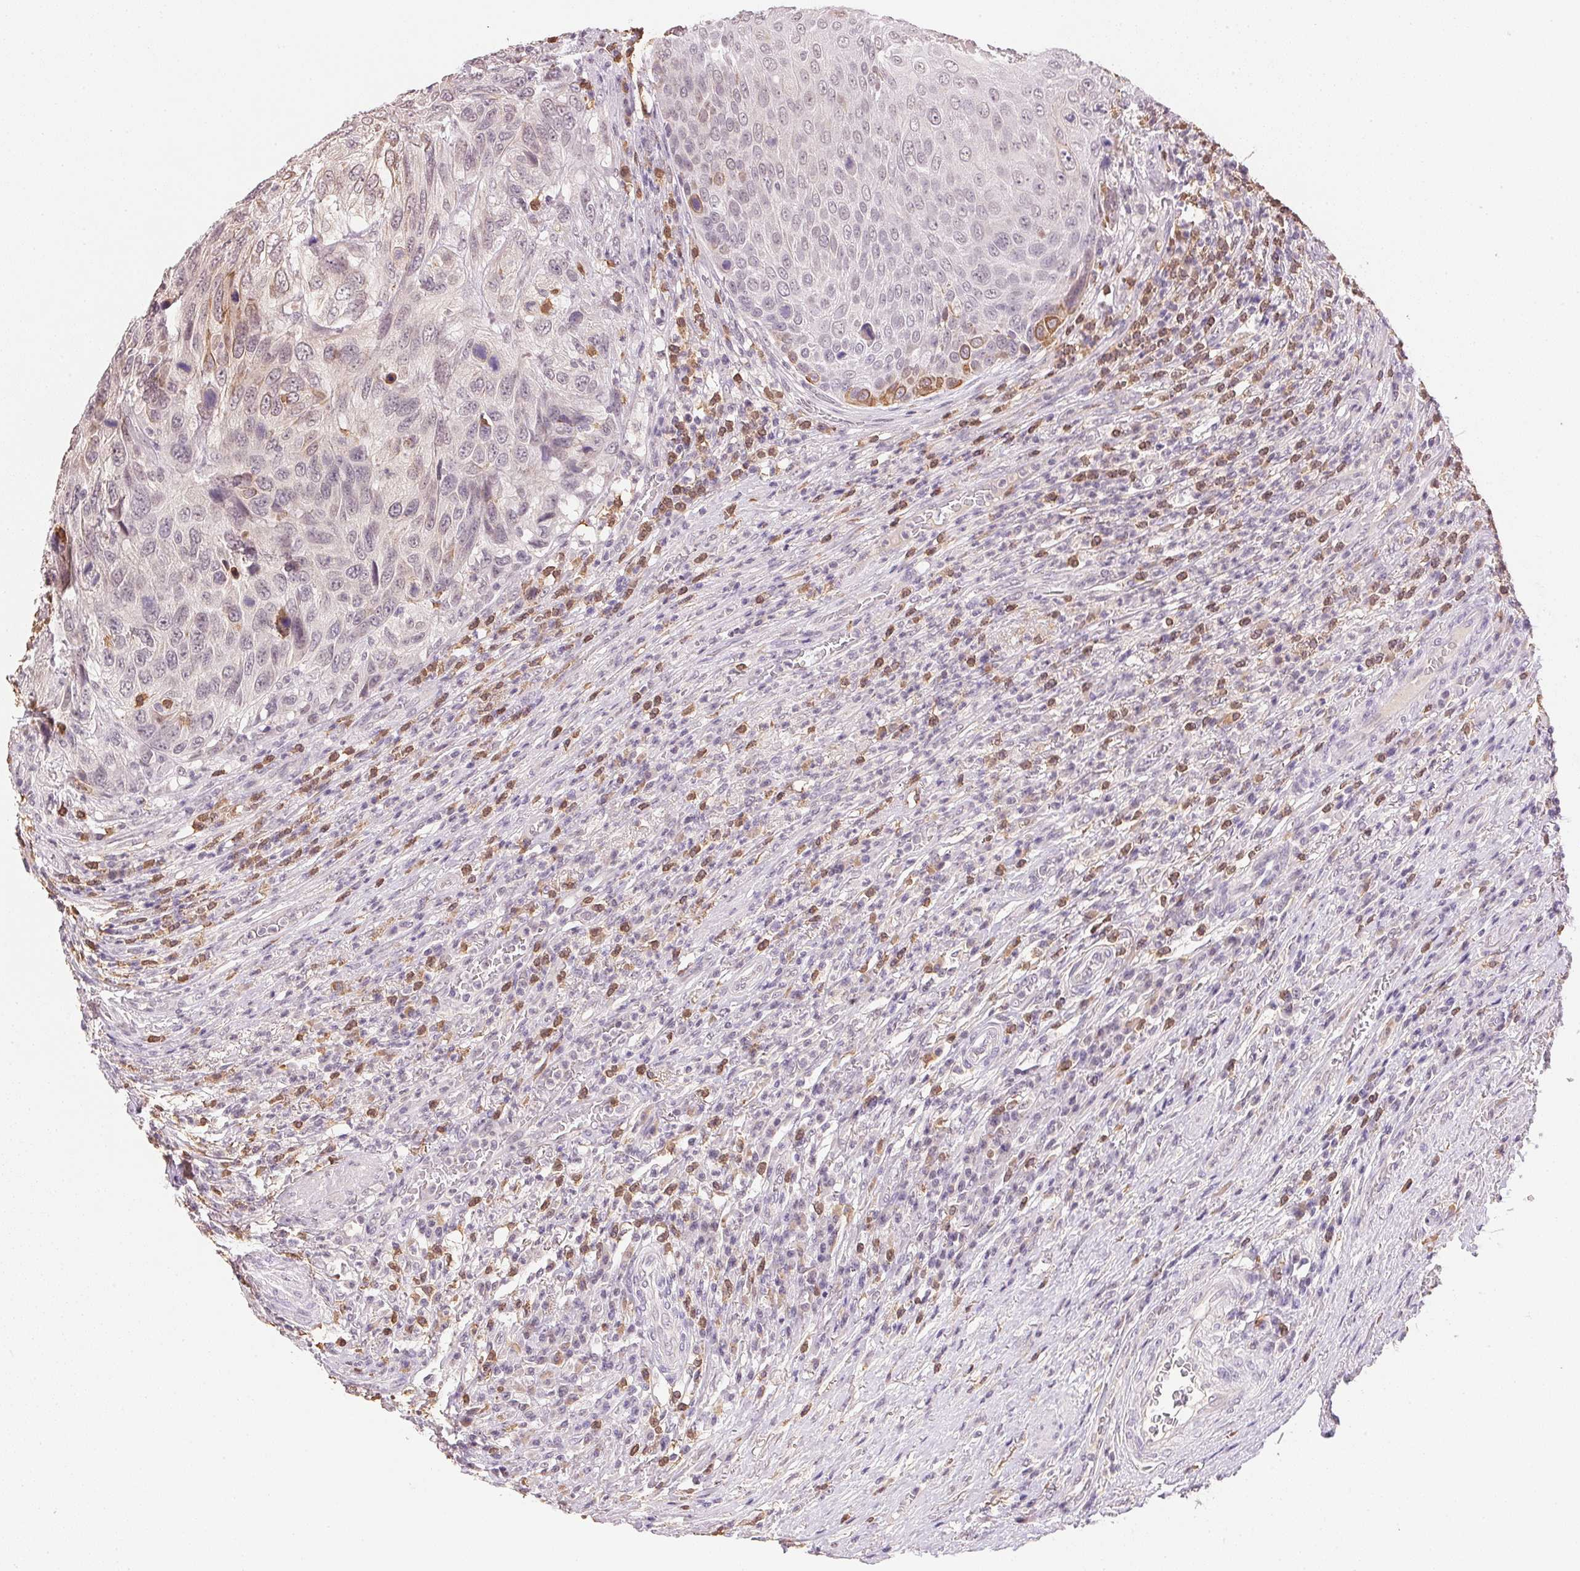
{"staining": {"intensity": "weak", "quantity": "<25%", "location": "cytoplasmic/membranous"}, "tissue": "urothelial cancer", "cell_type": "Tumor cells", "image_type": "cancer", "snomed": [{"axis": "morphology", "description": "Urothelial carcinoma, High grade"}, {"axis": "topography", "description": "Urinary bladder"}], "caption": "A high-resolution histopathology image shows immunohistochemistry staining of urothelial carcinoma (high-grade), which exhibits no significant positivity in tumor cells.", "gene": "FNDC4", "patient": {"sex": "female", "age": 70}}